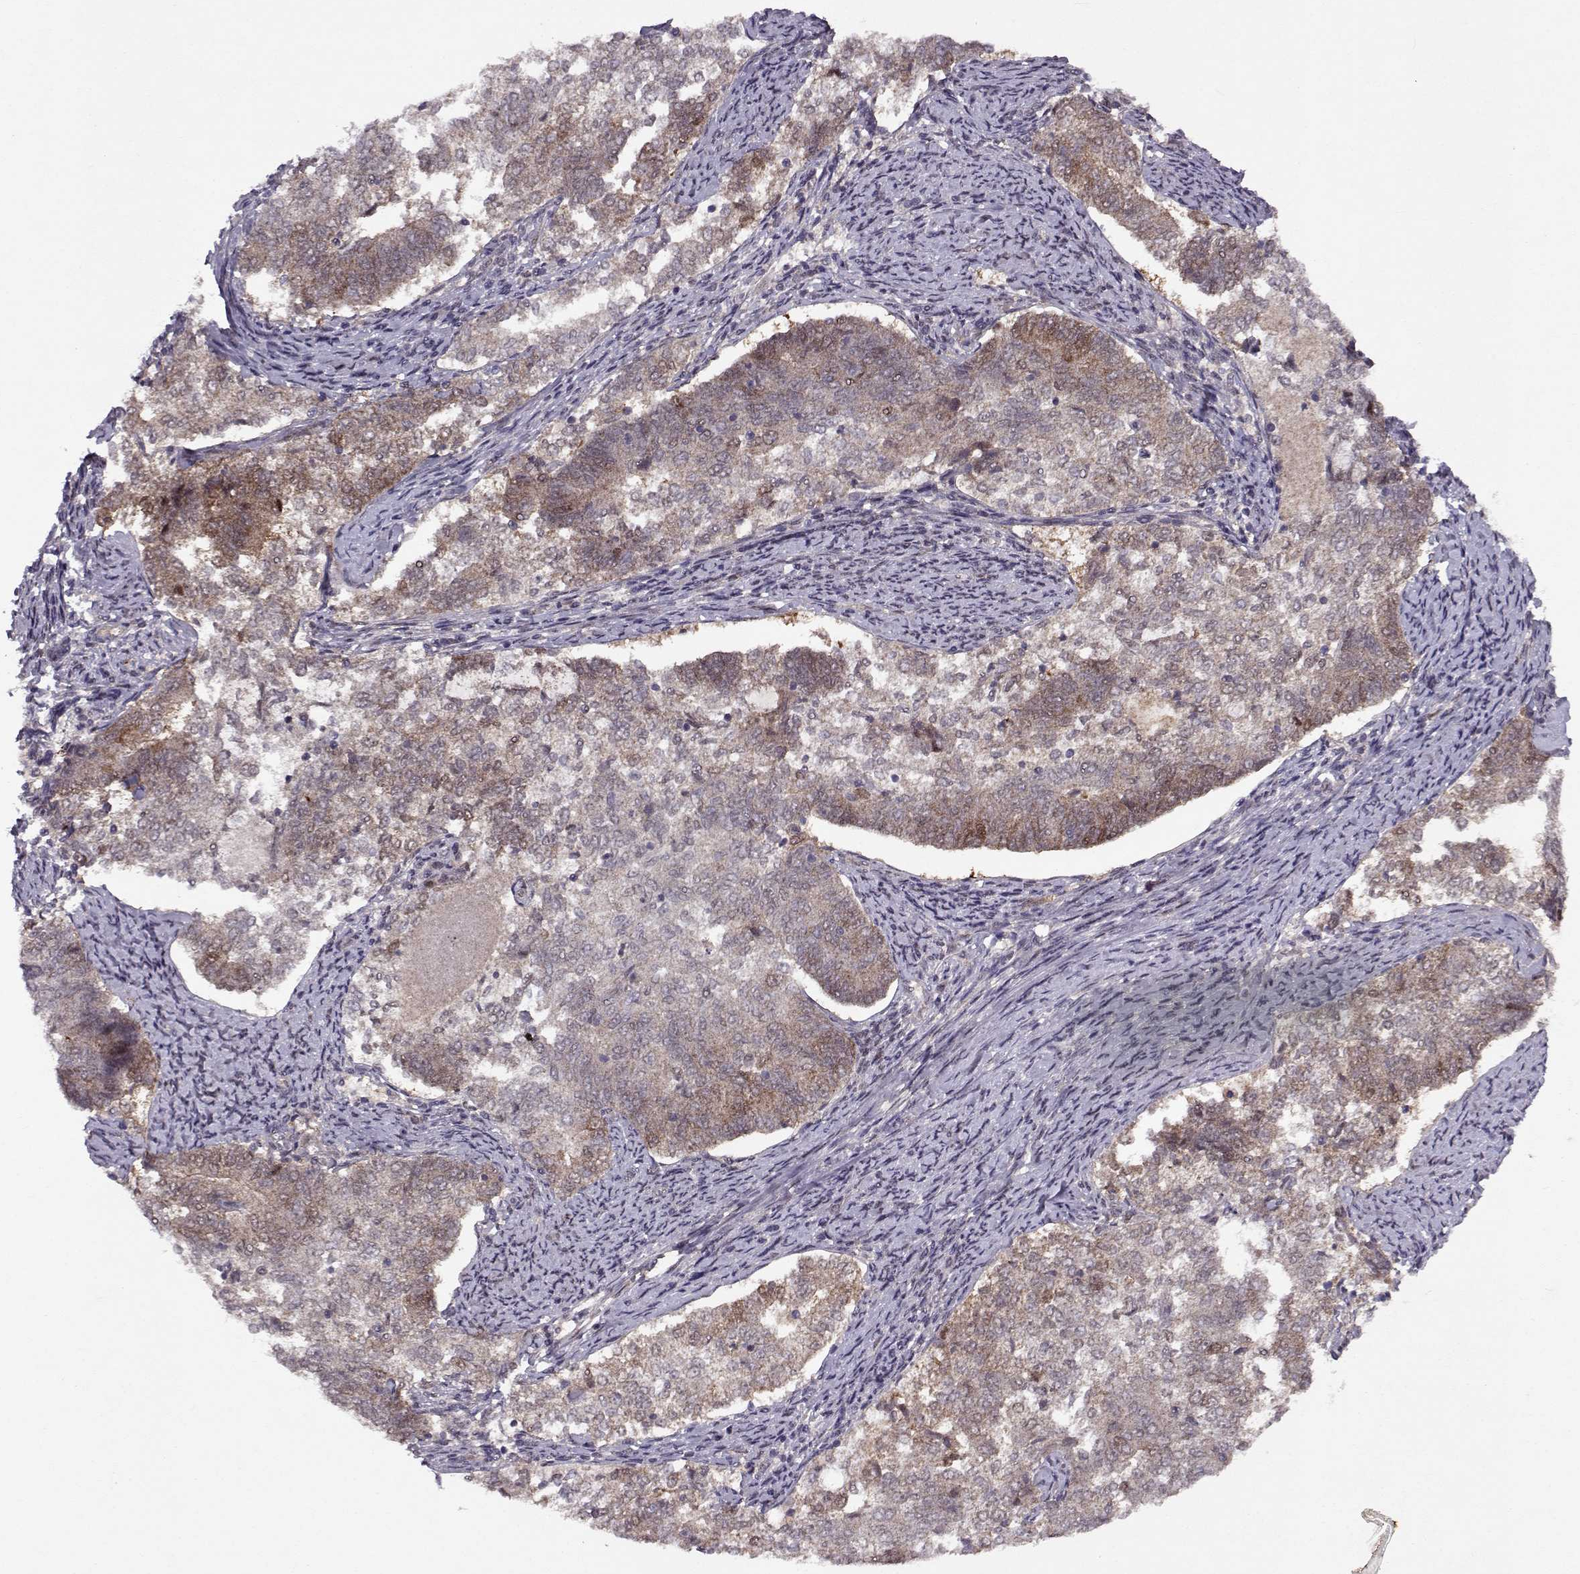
{"staining": {"intensity": "weak", "quantity": "25%-75%", "location": "cytoplasmic/membranous,nuclear"}, "tissue": "endometrial cancer", "cell_type": "Tumor cells", "image_type": "cancer", "snomed": [{"axis": "morphology", "description": "Adenocarcinoma, NOS"}, {"axis": "topography", "description": "Endometrium"}], "caption": "Immunohistochemical staining of human adenocarcinoma (endometrial) exhibits weak cytoplasmic/membranous and nuclear protein expression in approximately 25%-75% of tumor cells.", "gene": "CDK4", "patient": {"sex": "female", "age": 65}}